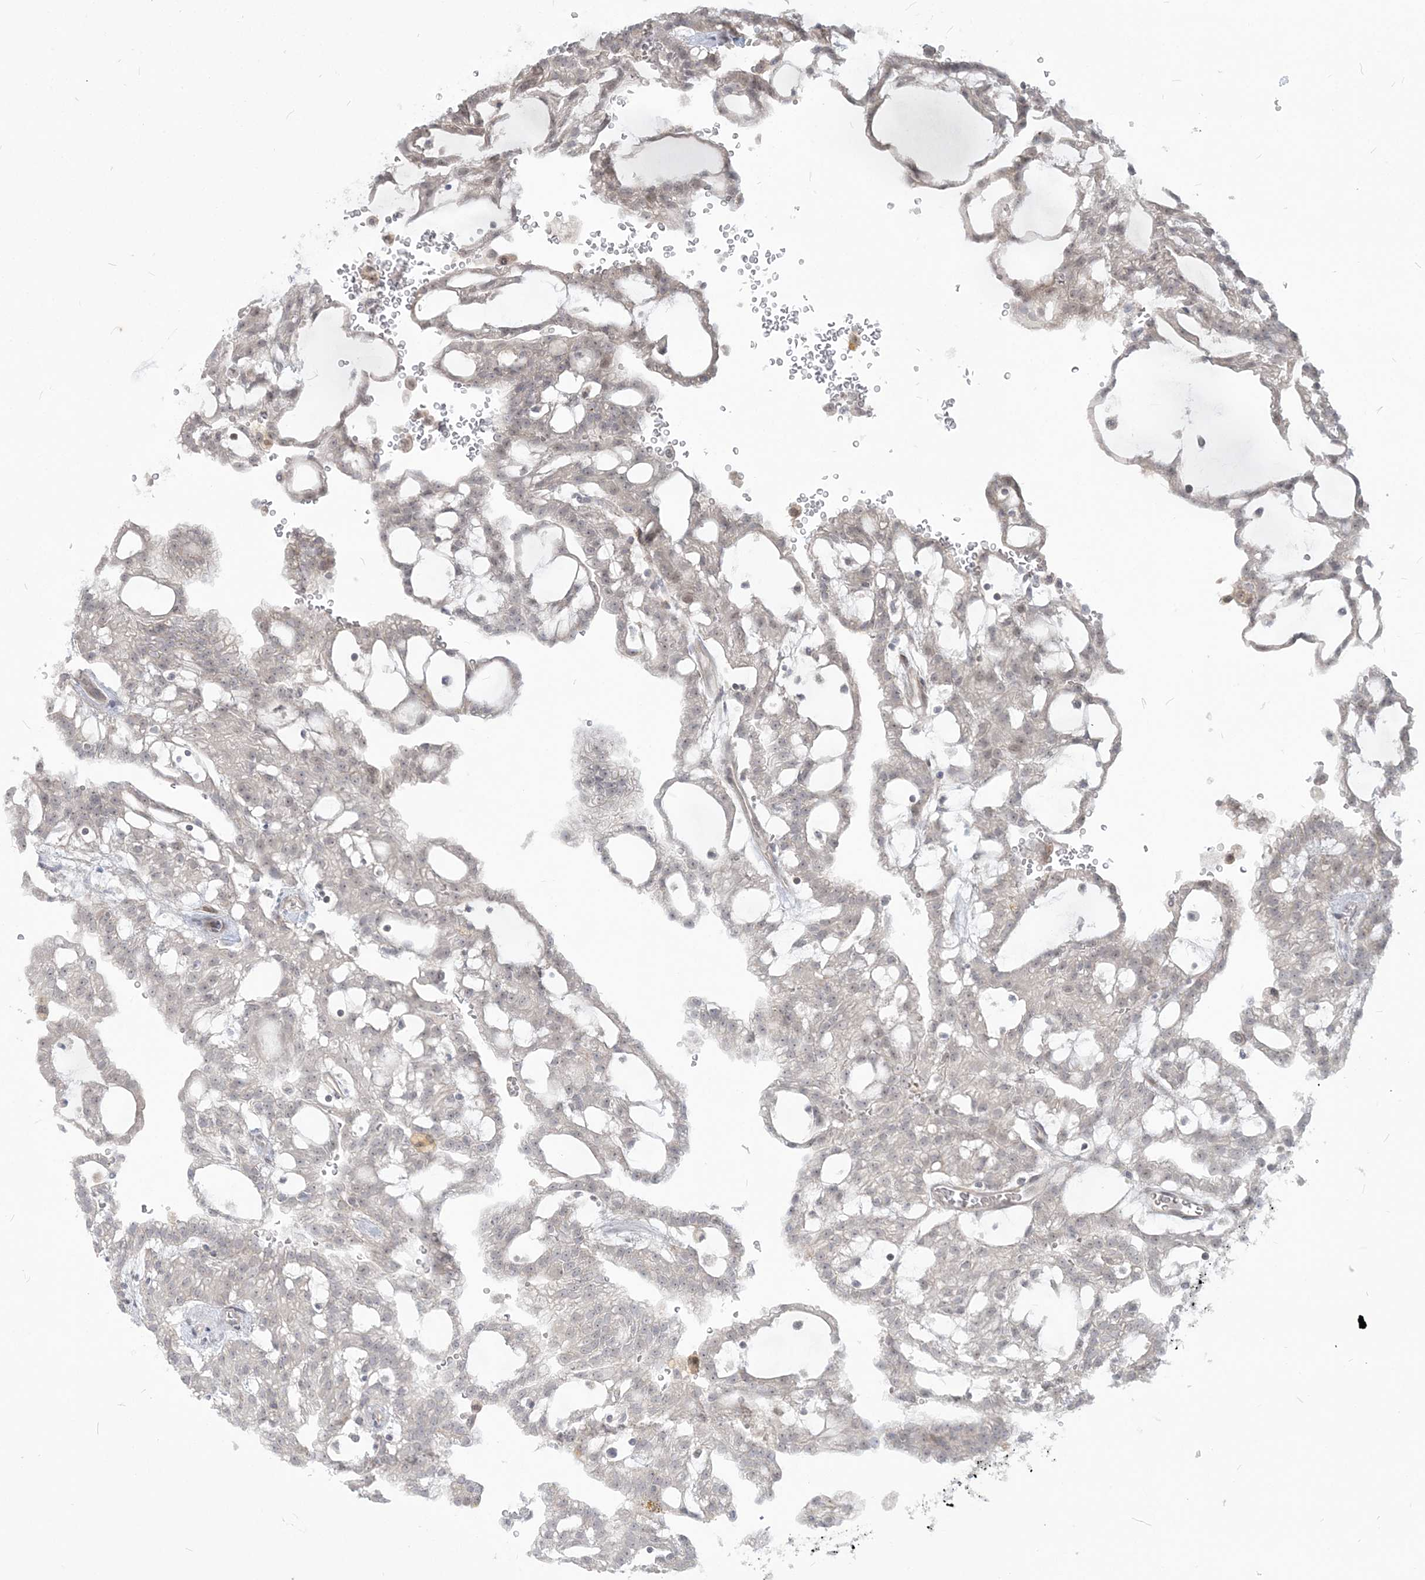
{"staining": {"intensity": "weak", "quantity": "<25%", "location": "nuclear"}, "tissue": "renal cancer", "cell_type": "Tumor cells", "image_type": "cancer", "snomed": [{"axis": "morphology", "description": "Adenocarcinoma, NOS"}, {"axis": "topography", "description": "Kidney"}], "caption": "There is no significant positivity in tumor cells of adenocarcinoma (renal).", "gene": "SDAD1", "patient": {"sex": "male", "age": 63}}